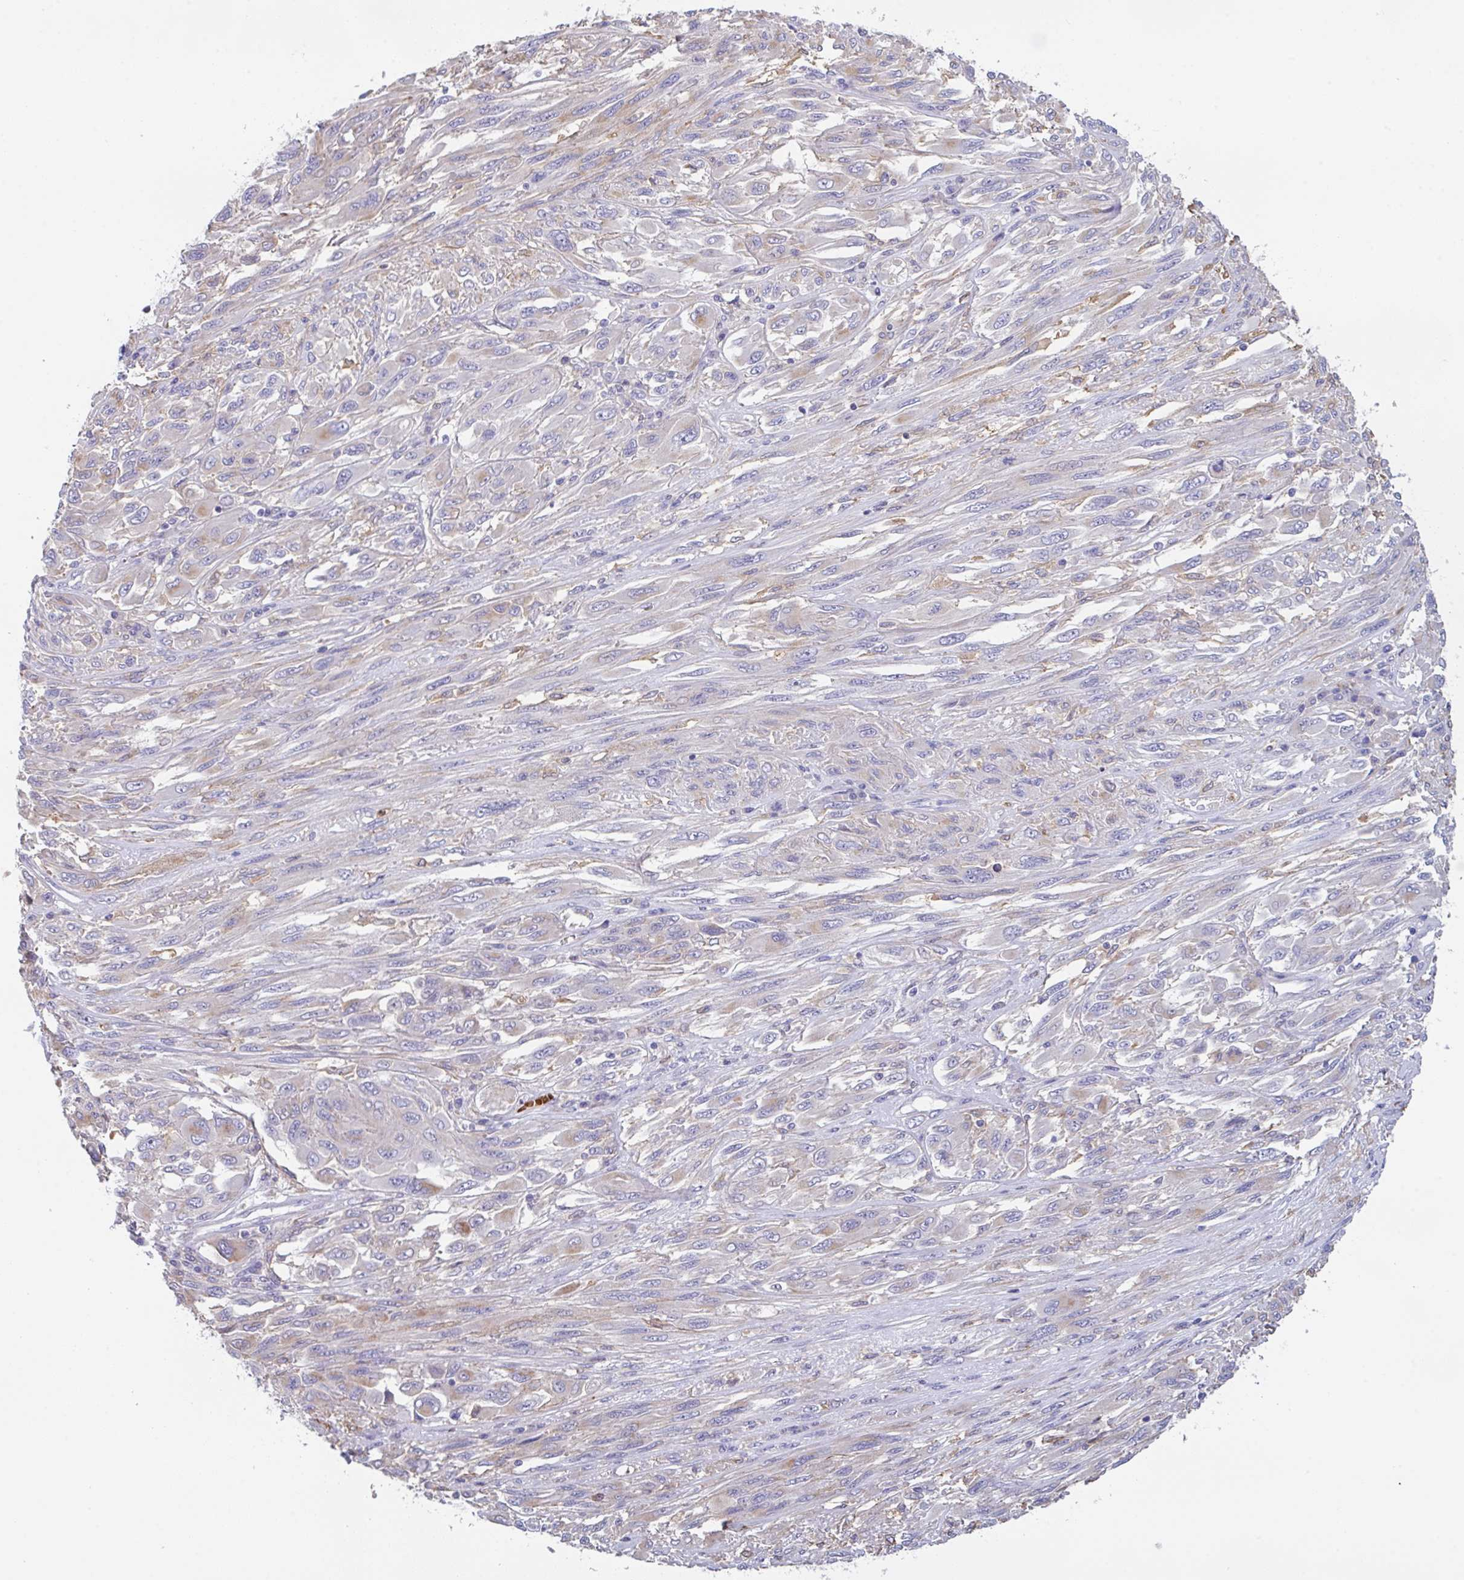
{"staining": {"intensity": "negative", "quantity": "none", "location": "none"}, "tissue": "melanoma", "cell_type": "Tumor cells", "image_type": "cancer", "snomed": [{"axis": "morphology", "description": "Malignant melanoma, NOS"}, {"axis": "topography", "description": "Skin"}], "caption": "This is an immunohistochemistry (IHC) image of malignant melanoma. There is no expression in tumor cells.", "gene": "TFAP2C", "patient": {"sex": "female", "age": 91}}